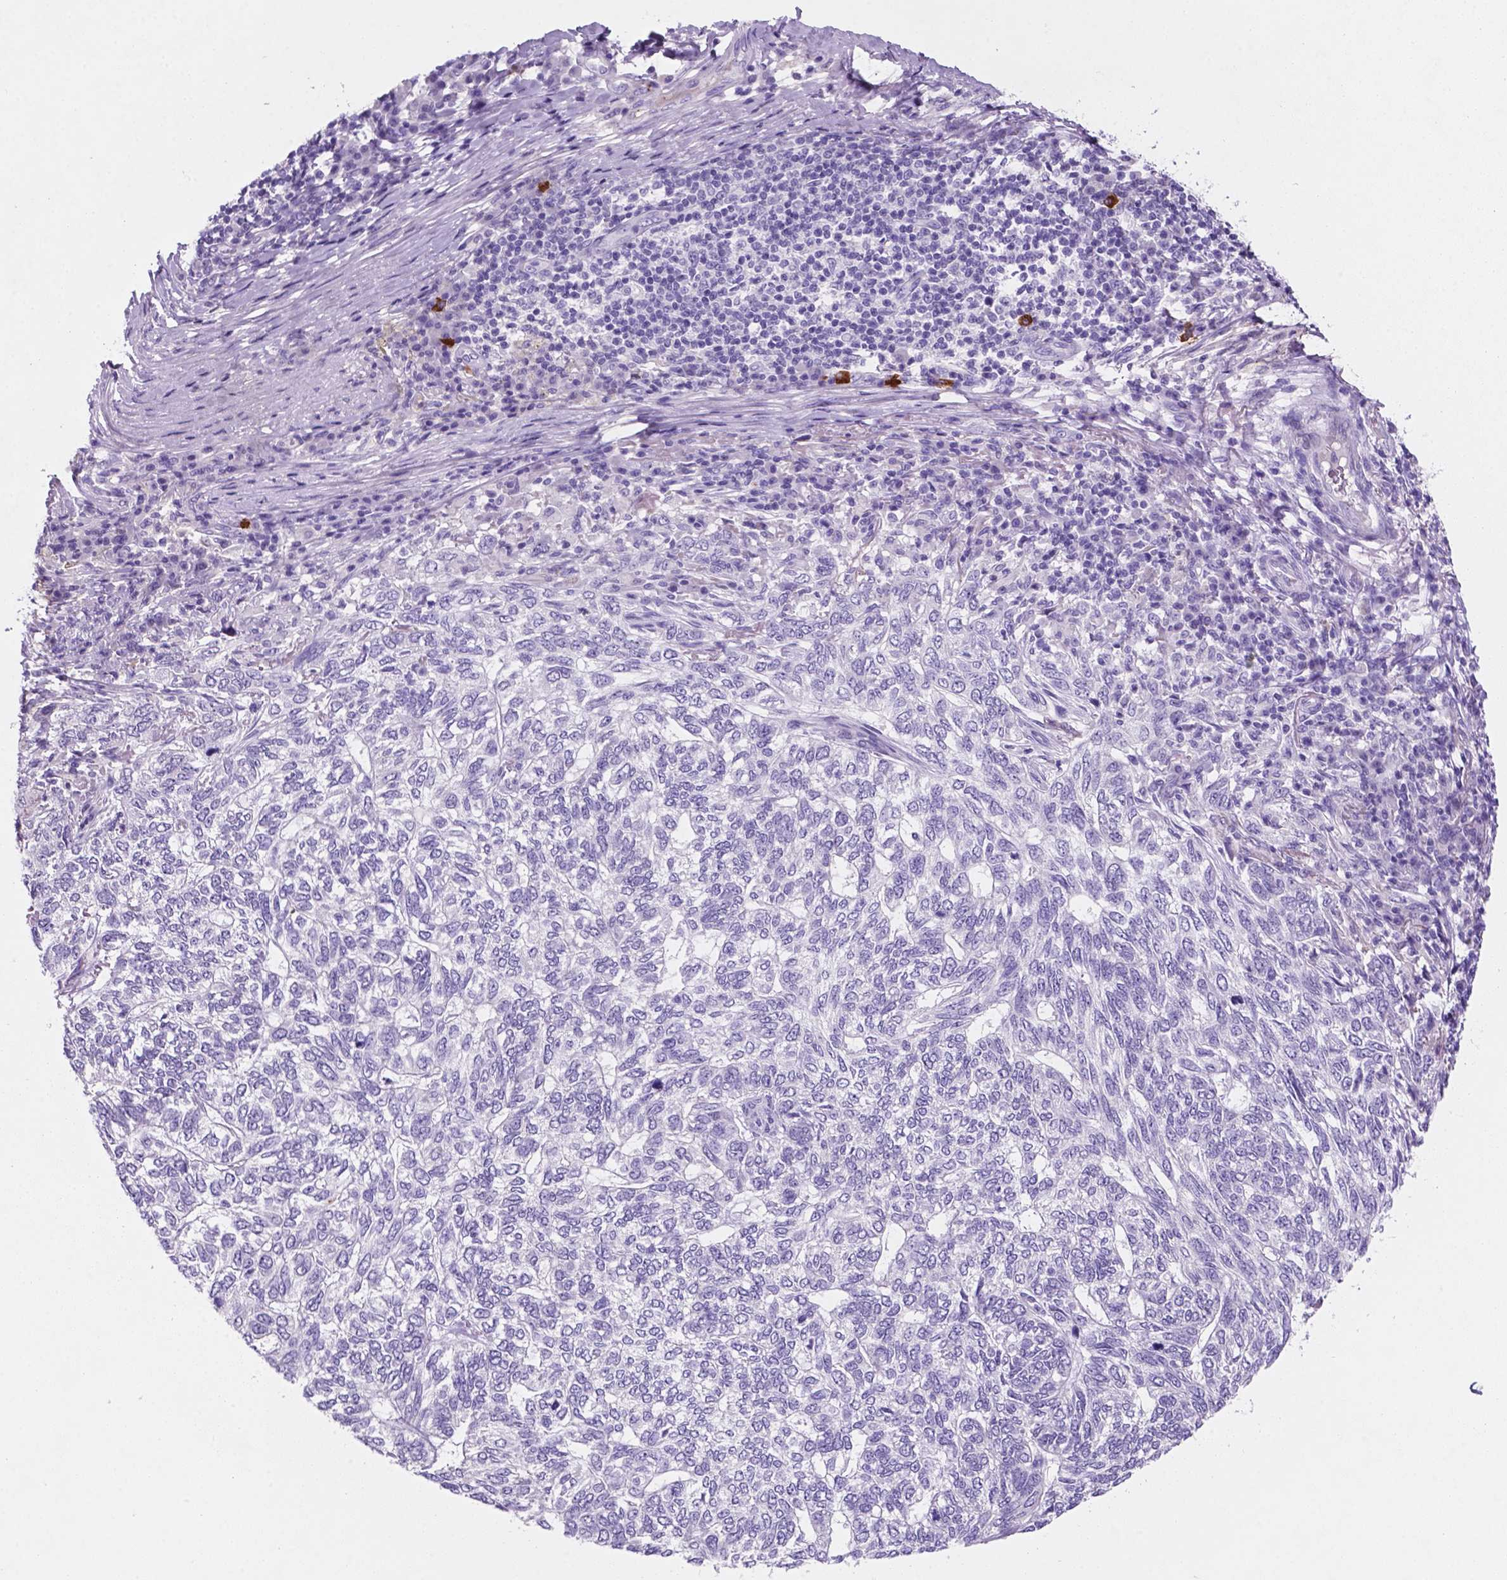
{"staining": {"intensity": "negative", "quantity": "none", "location": "none"}, "tissue": "skin cancer", "cell_type": "Tumor cells", "image_type": "cancer", "snomed": [{"axis": "morphology", "description": "Basal cell carcinoma"}, {"axis": "topography", "description": "Skin"}], "caption": "IHC histopathology image of skin cancer stained for a protein (brown), which reveals no positivity in tumor cells. Nuclei are stained in blue.", "gene": "EBLN2", "patient": {"sex": "female", "age": 65}}